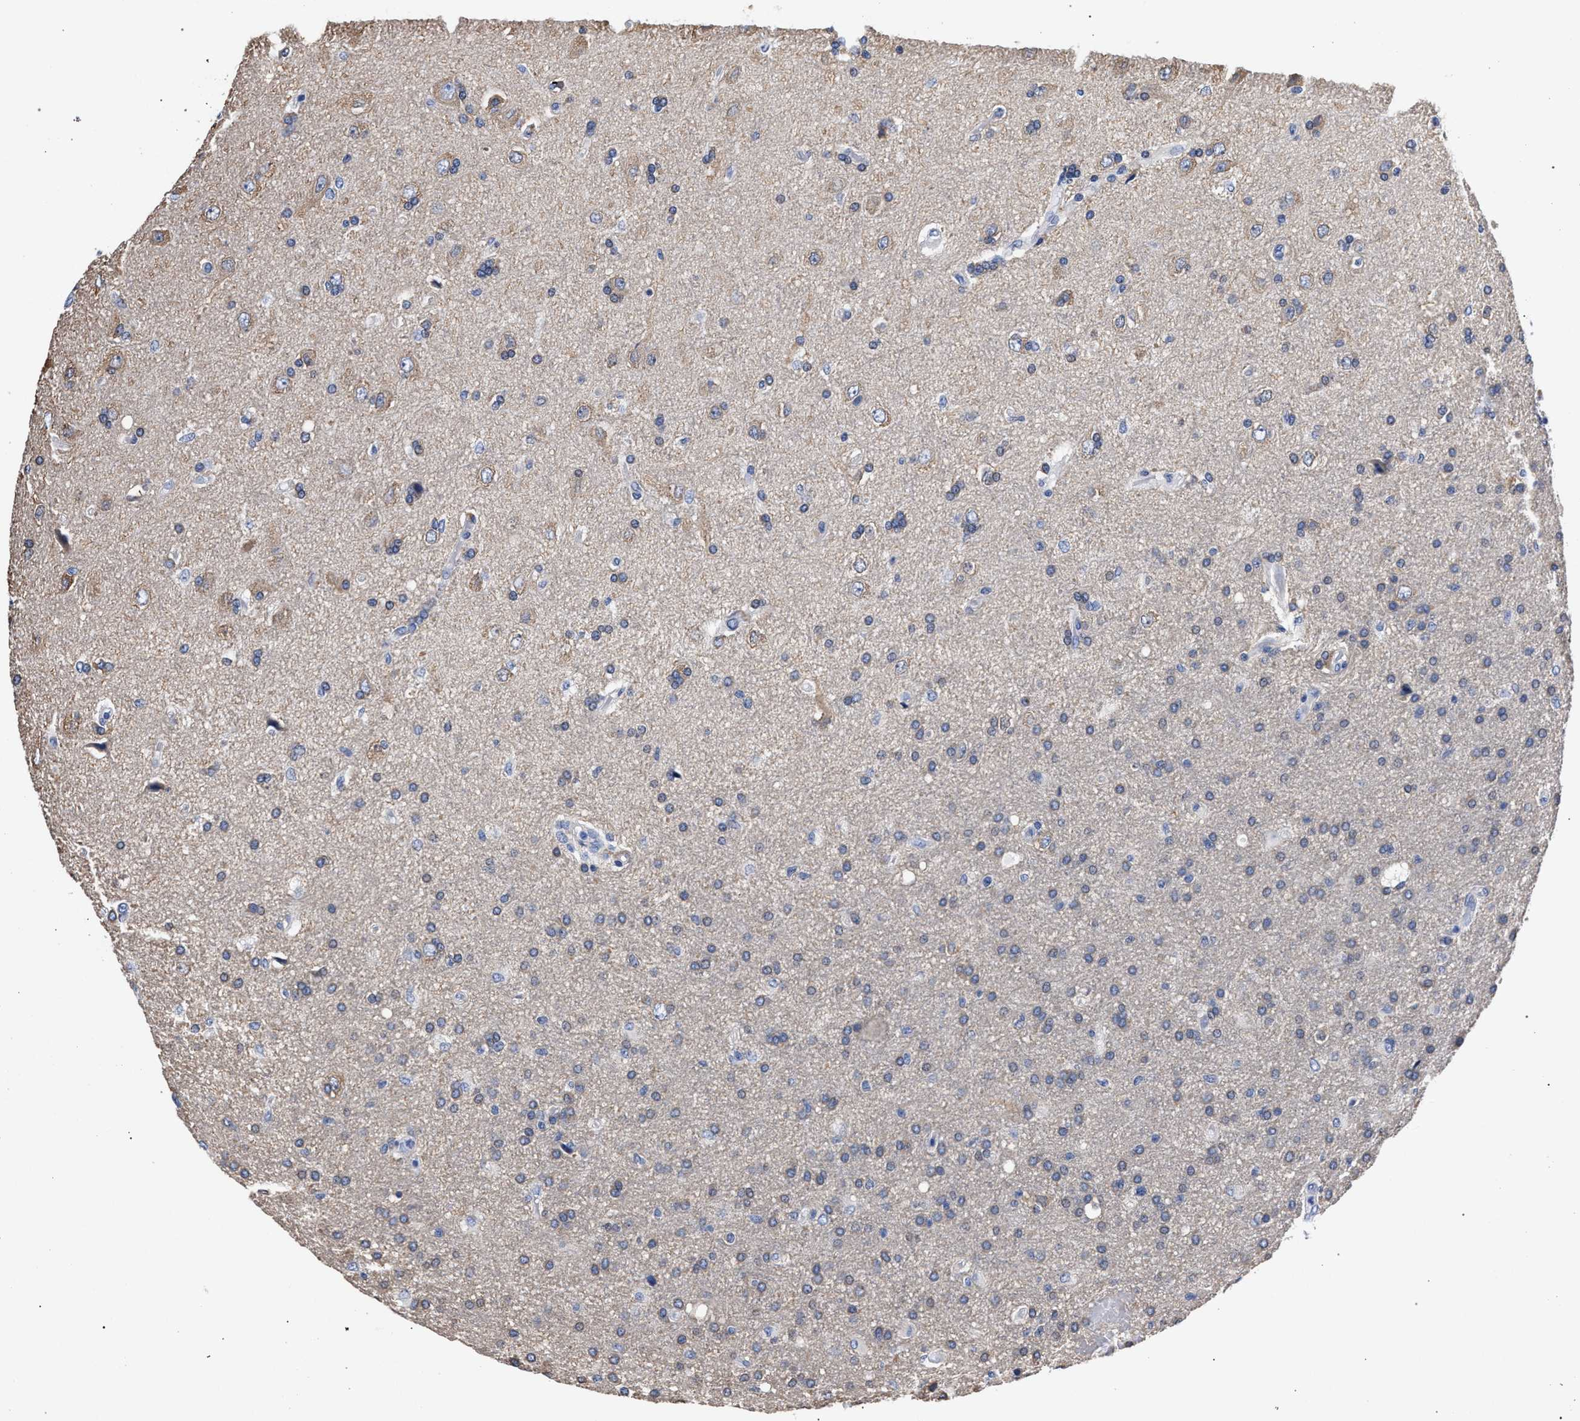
{"staining": {"intensity": "weak", "quantity": "<25%", "location": "cytoplasmic/membranous"}, "tissue": "glioma", "cell_type": "Tumor cells", "image_type": "cancer", "snomed": [{"axis": "morphology", "description": "Glioma, malignant, High grade"}, {"axis": "topography", "description": "Brain"}], "caption": "Immunohistochemistry histopathology image of neoplastic tissue: malignant glioma (high-grade) stained with DAB reveals no significant protein staining in tumor cells.", "gene": "AKAP4", "patient": {"sex": "male", "age": 72}}